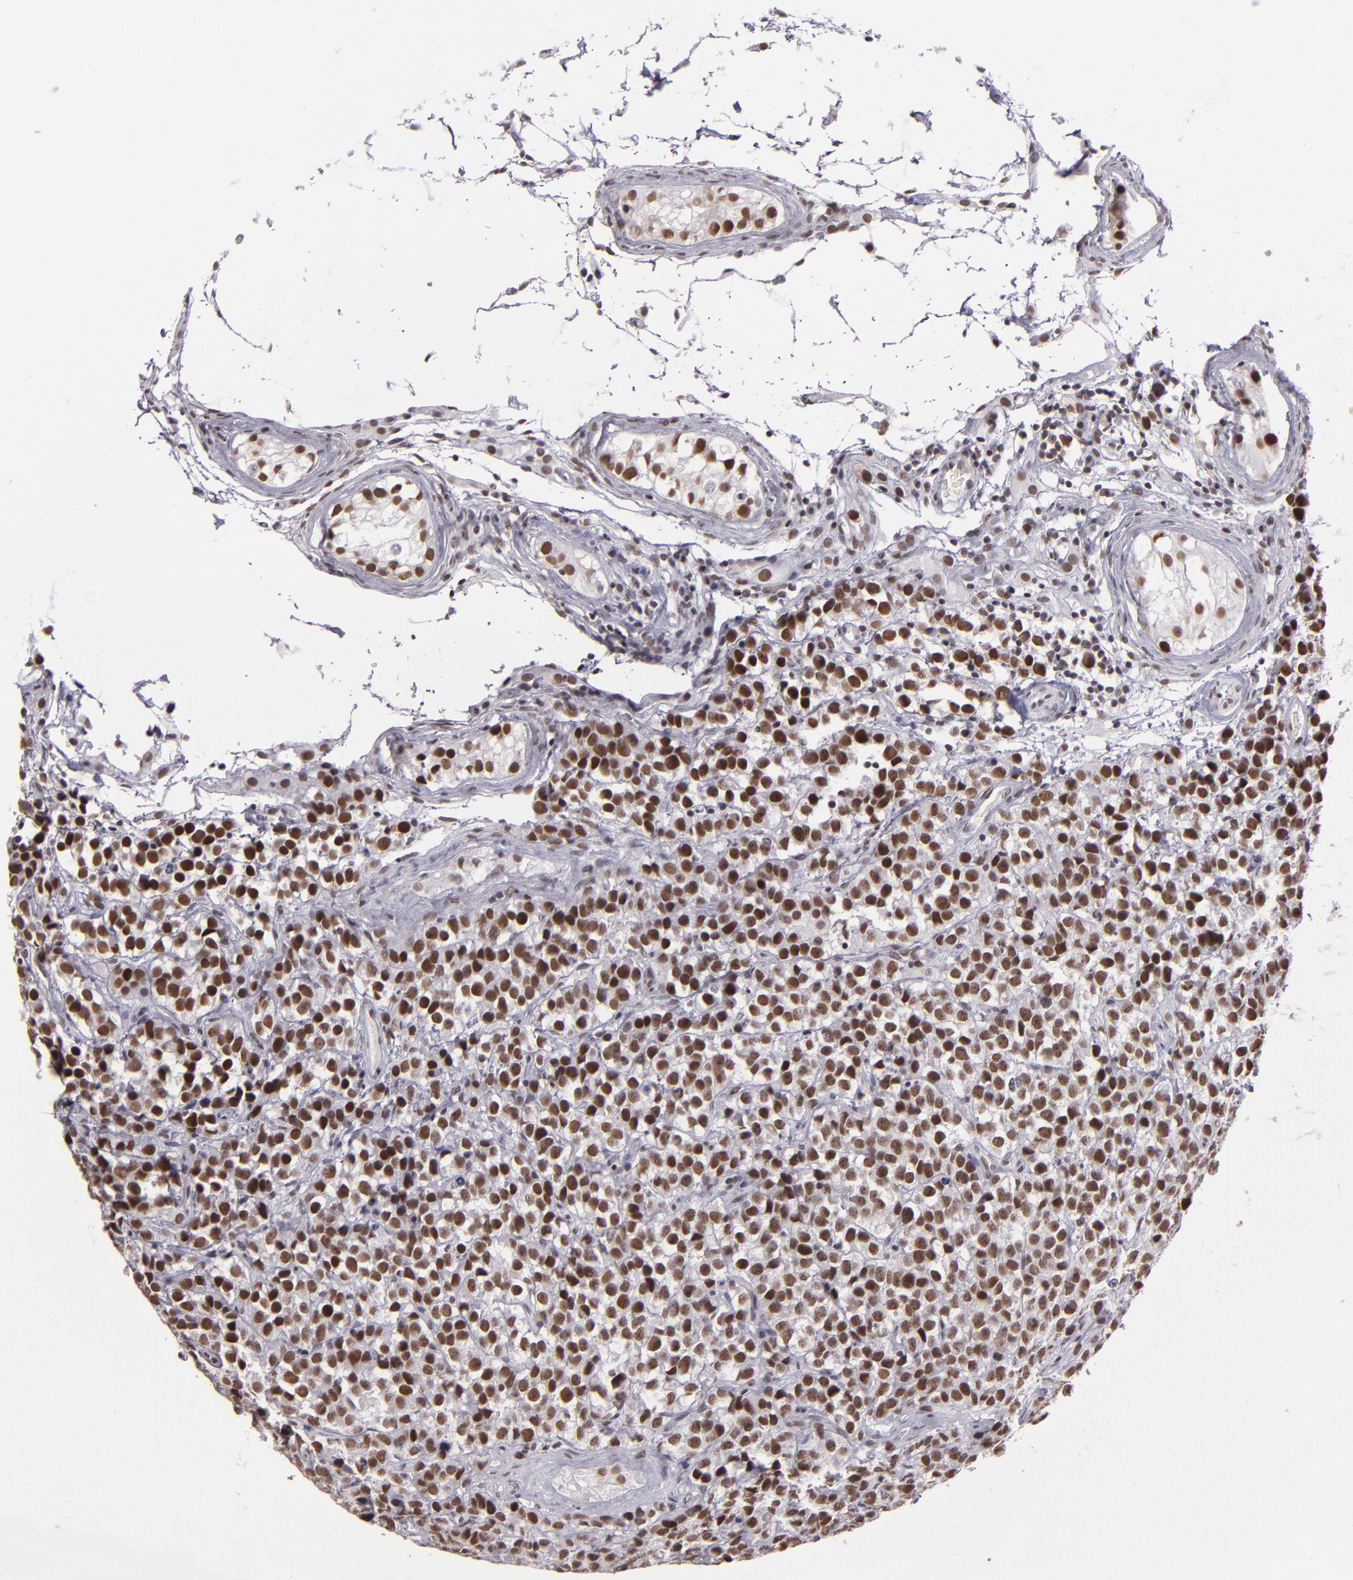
{"staining": {"intensity": "strong", "quantity": ">75%", "location": "nuclear"}, "tissue": "testis cancer", "cell_type": "Tumor cells", "image_type": "cancer", "snomed": [{"axis": "morphology", "description": "Seminoma, NOS"}, {"axis": "topography", "description": "Testis"}], "caption": "IHC image of testis cancer (seminoma) stained for a protein (brown), which reveals high levels of strong nuclear positivity in approximately >75% of tumor cells.", "gene": "BRD8", "patient": {"sex": "male", "age": 25}}